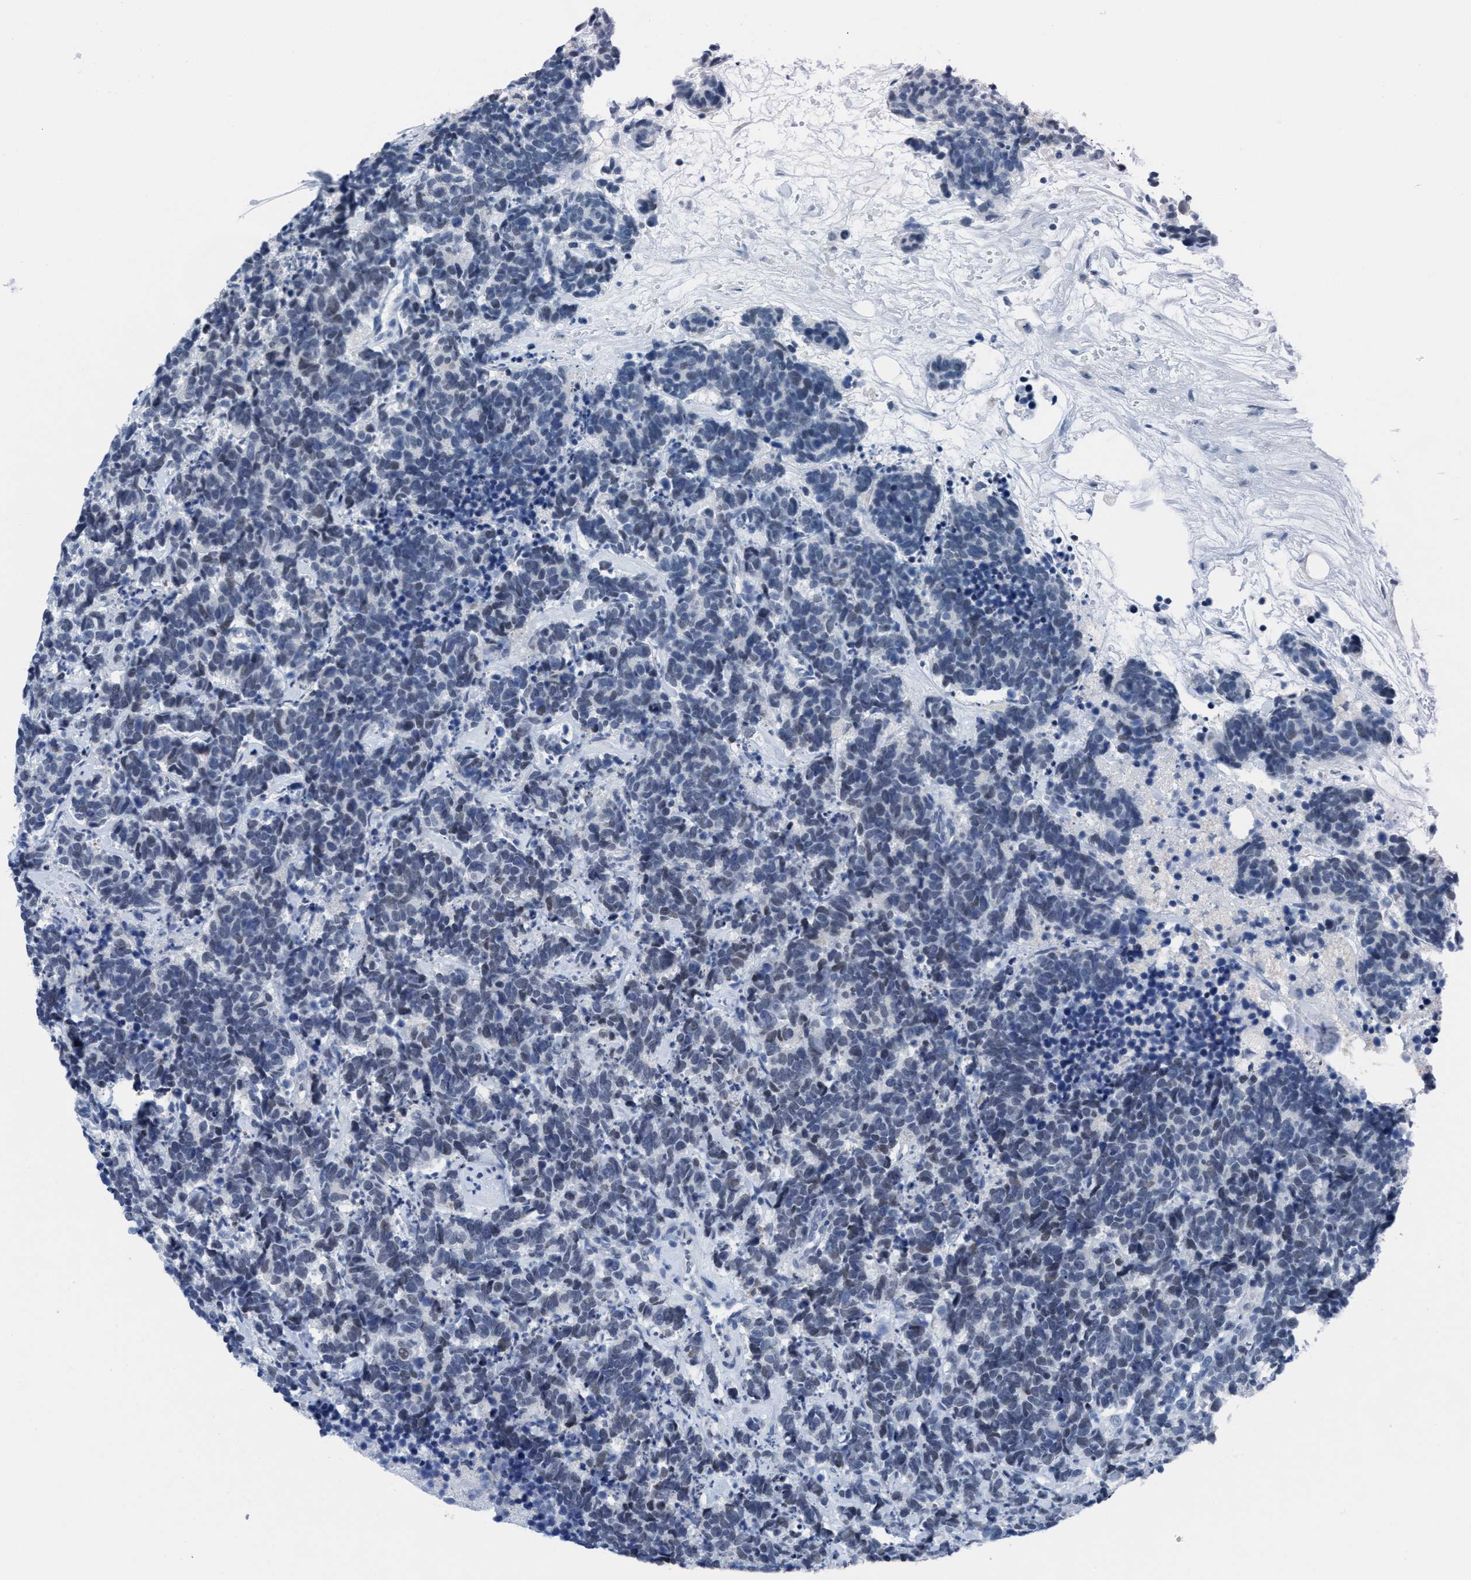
{"staining": {"intensity": "negative", "quantity": "none", "location": "none"}, "tissue": "carcinoid", "cell_type": "Tumor cells", "image_type": "cancer", "snomed": [{"axis": "morphology", "description": "Carcinoma, NOS"}, {"axis": "morphology", "description": "Carcinoid, malignant, NOS"}, {"axis": "topography", "description": "Urinary bladder"}], "caption": "DAB (3,3'-diaminobenzidine) immunohistochemical staining of human carcinoid shows no significant positivity in tumor cells. (DAB immunohistochemistry with hematoxylin counter stain).", "gene": "DNAI1", "patient": {"sex": "male", "age": 57}}